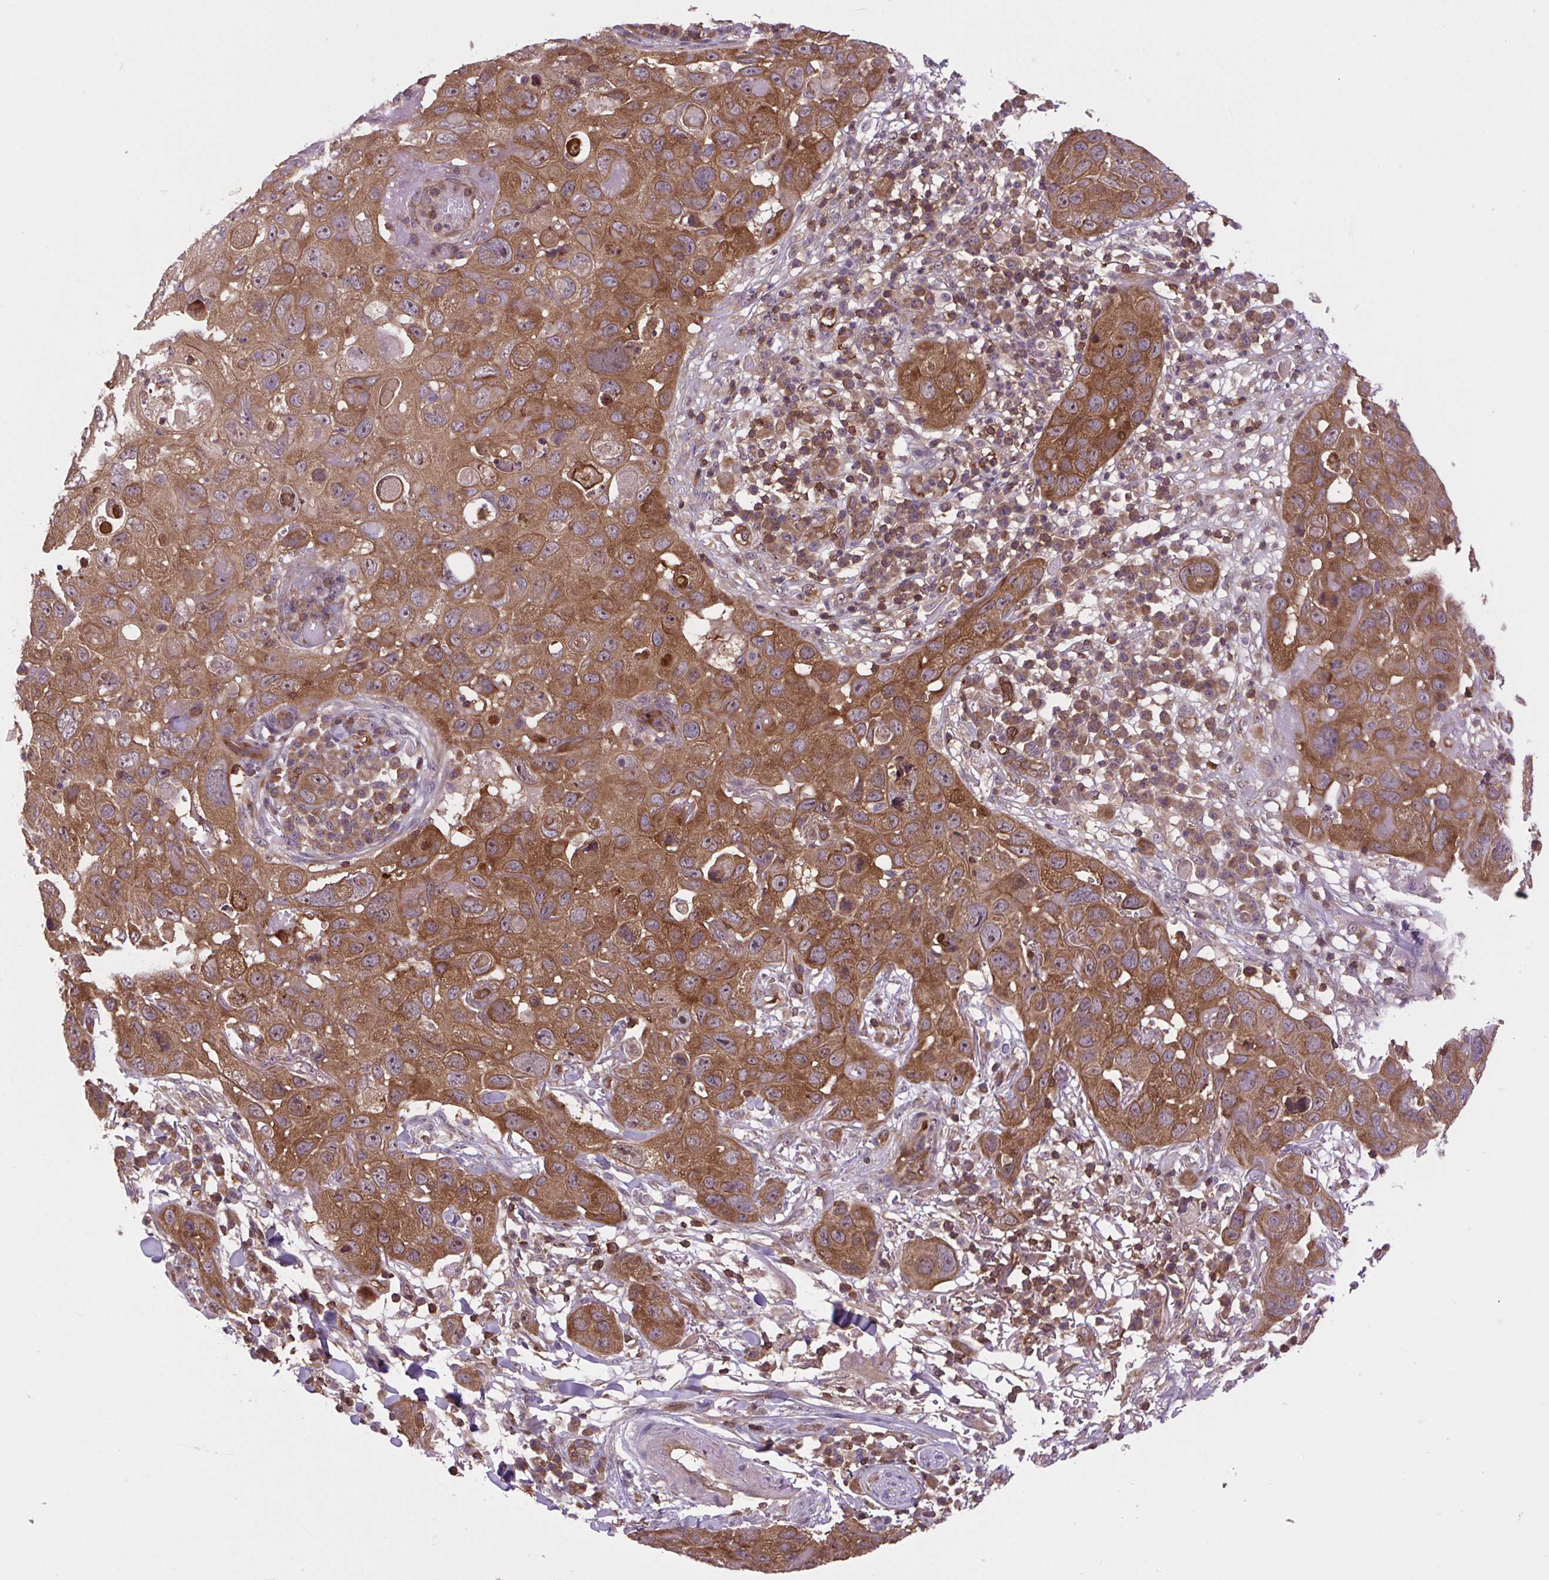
{"staining": {"intensity": "strong", "quantity": ">75%", "location": "cytoplasmic/membranous"}, "tissue": "skin cancer", "cell_type": "Tumor cells", "image_type": "cancer", "snomed": [{"axis": "morphology", "description": "Squamous cell carcinoma in situ, NOS"}, {"axis": "morphology", "description": "Squamous cell carcinoma, NOS"}, {"axis": "topography", "description": "Skin"}], "caption": "High-magnification brightfield microscopy of squamous cell carcinoma in situ (skin) stained with DAB (3,3'-diaminobenzidine) (brown) and counterstained with hematoxylin (blue). tumor cells exhibit strong cytoplasmic/membranous positivity is appreciated in about>75% of cells. (brown staining indicates protein expression, while blue staining denotes nuclei).", "gene": "PLCG1", "patient": {"sex": "male", "age": 93}}